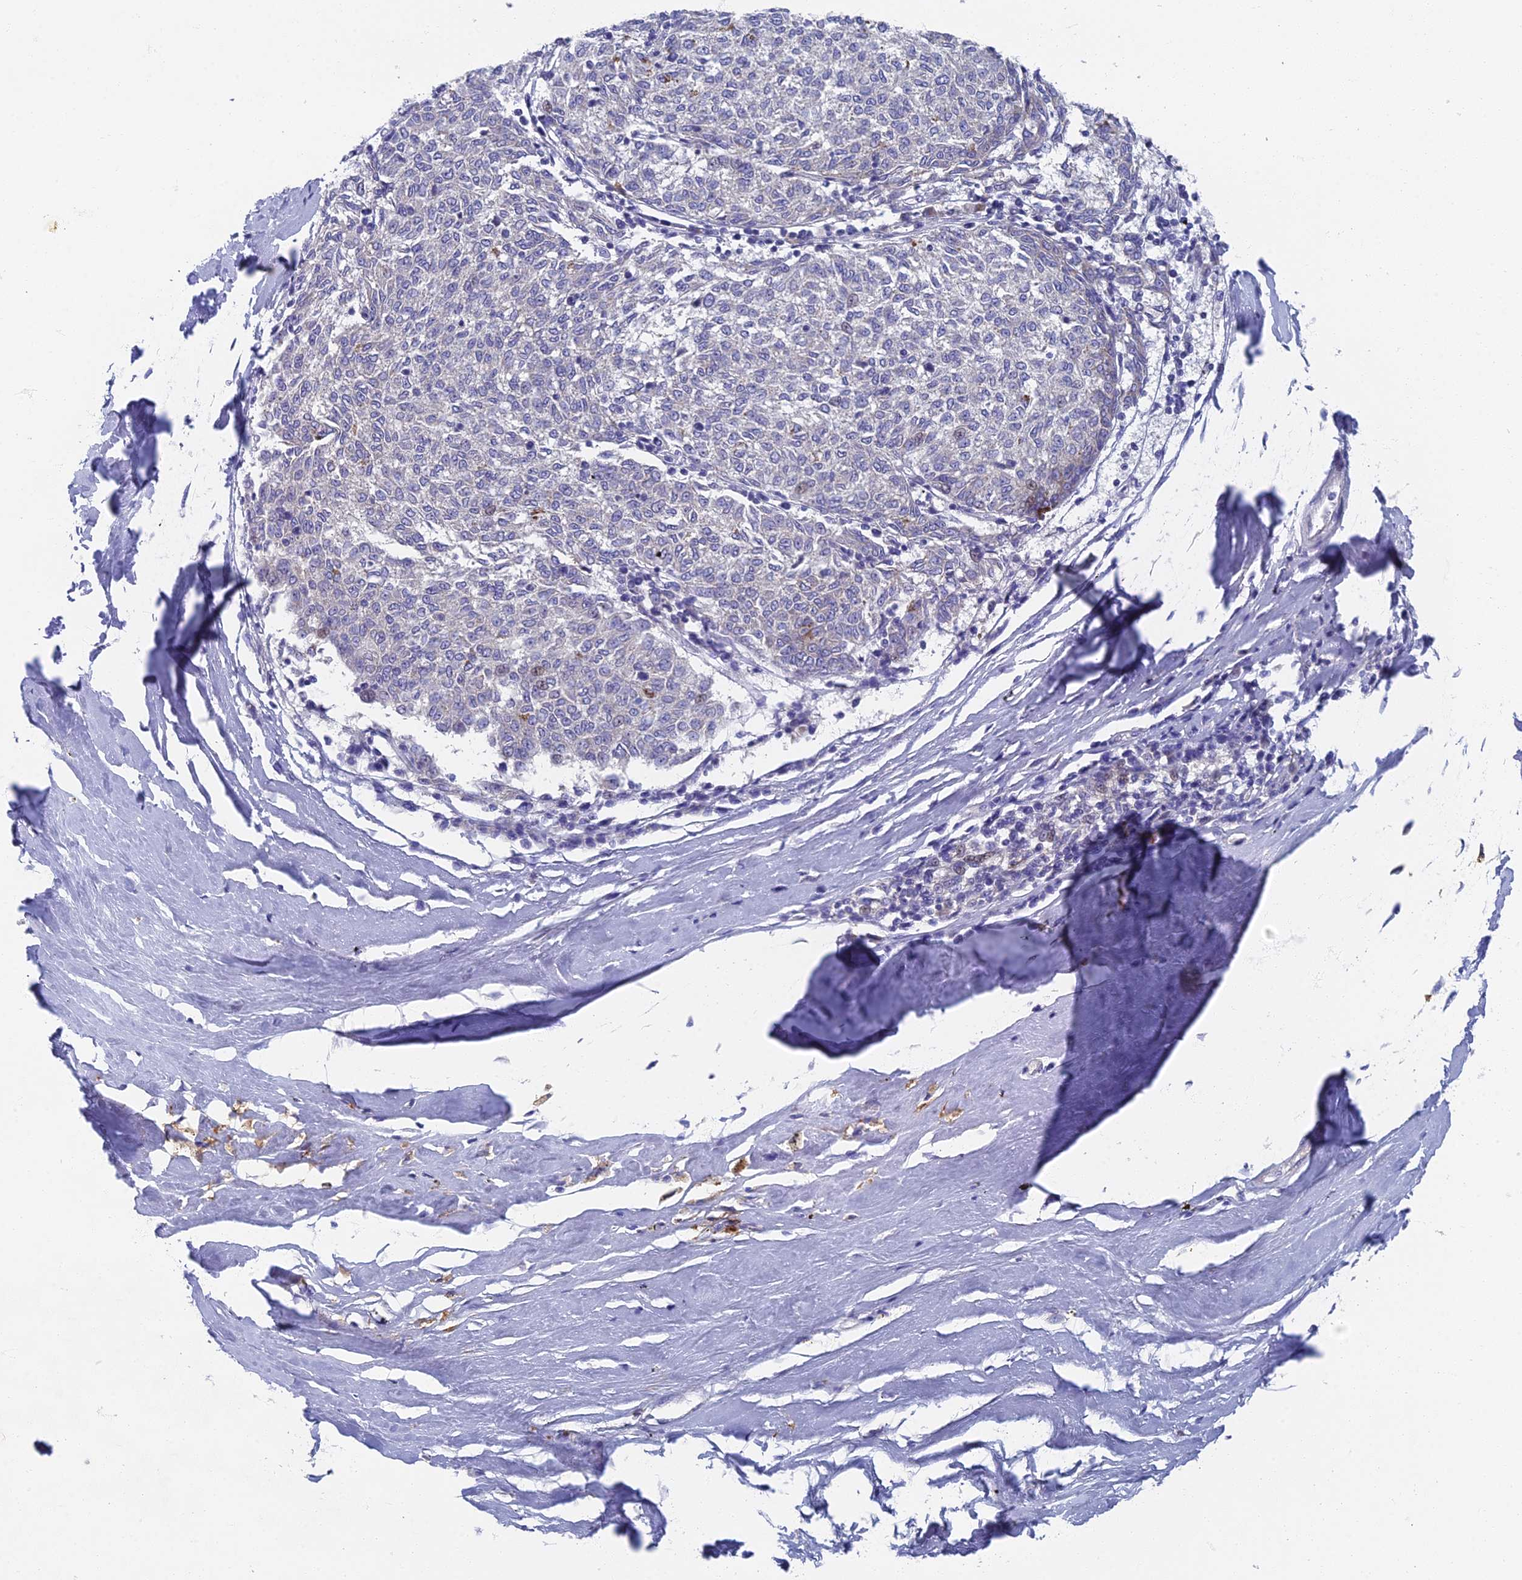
{"staining": {"intensity": "negative", "quantity": "none", "location": "none"}, "tissue": "melanoma", "cell_type": "Tumor cells", "image_type": "cancer", "snomed": [{"axis": "morphology", "description": "Malignant melanoma, NOS"}, {"axis": "topography", "description": "Skin"}], "caption": "Image shows no significant protein positivity in tumor cells of melanoma. (DAB (3,3'-diaminobenzidine) IHC with hematoxylin counter stain).", "gene": "SPIN4", "patient": {"sex": "female", "age": 72}}